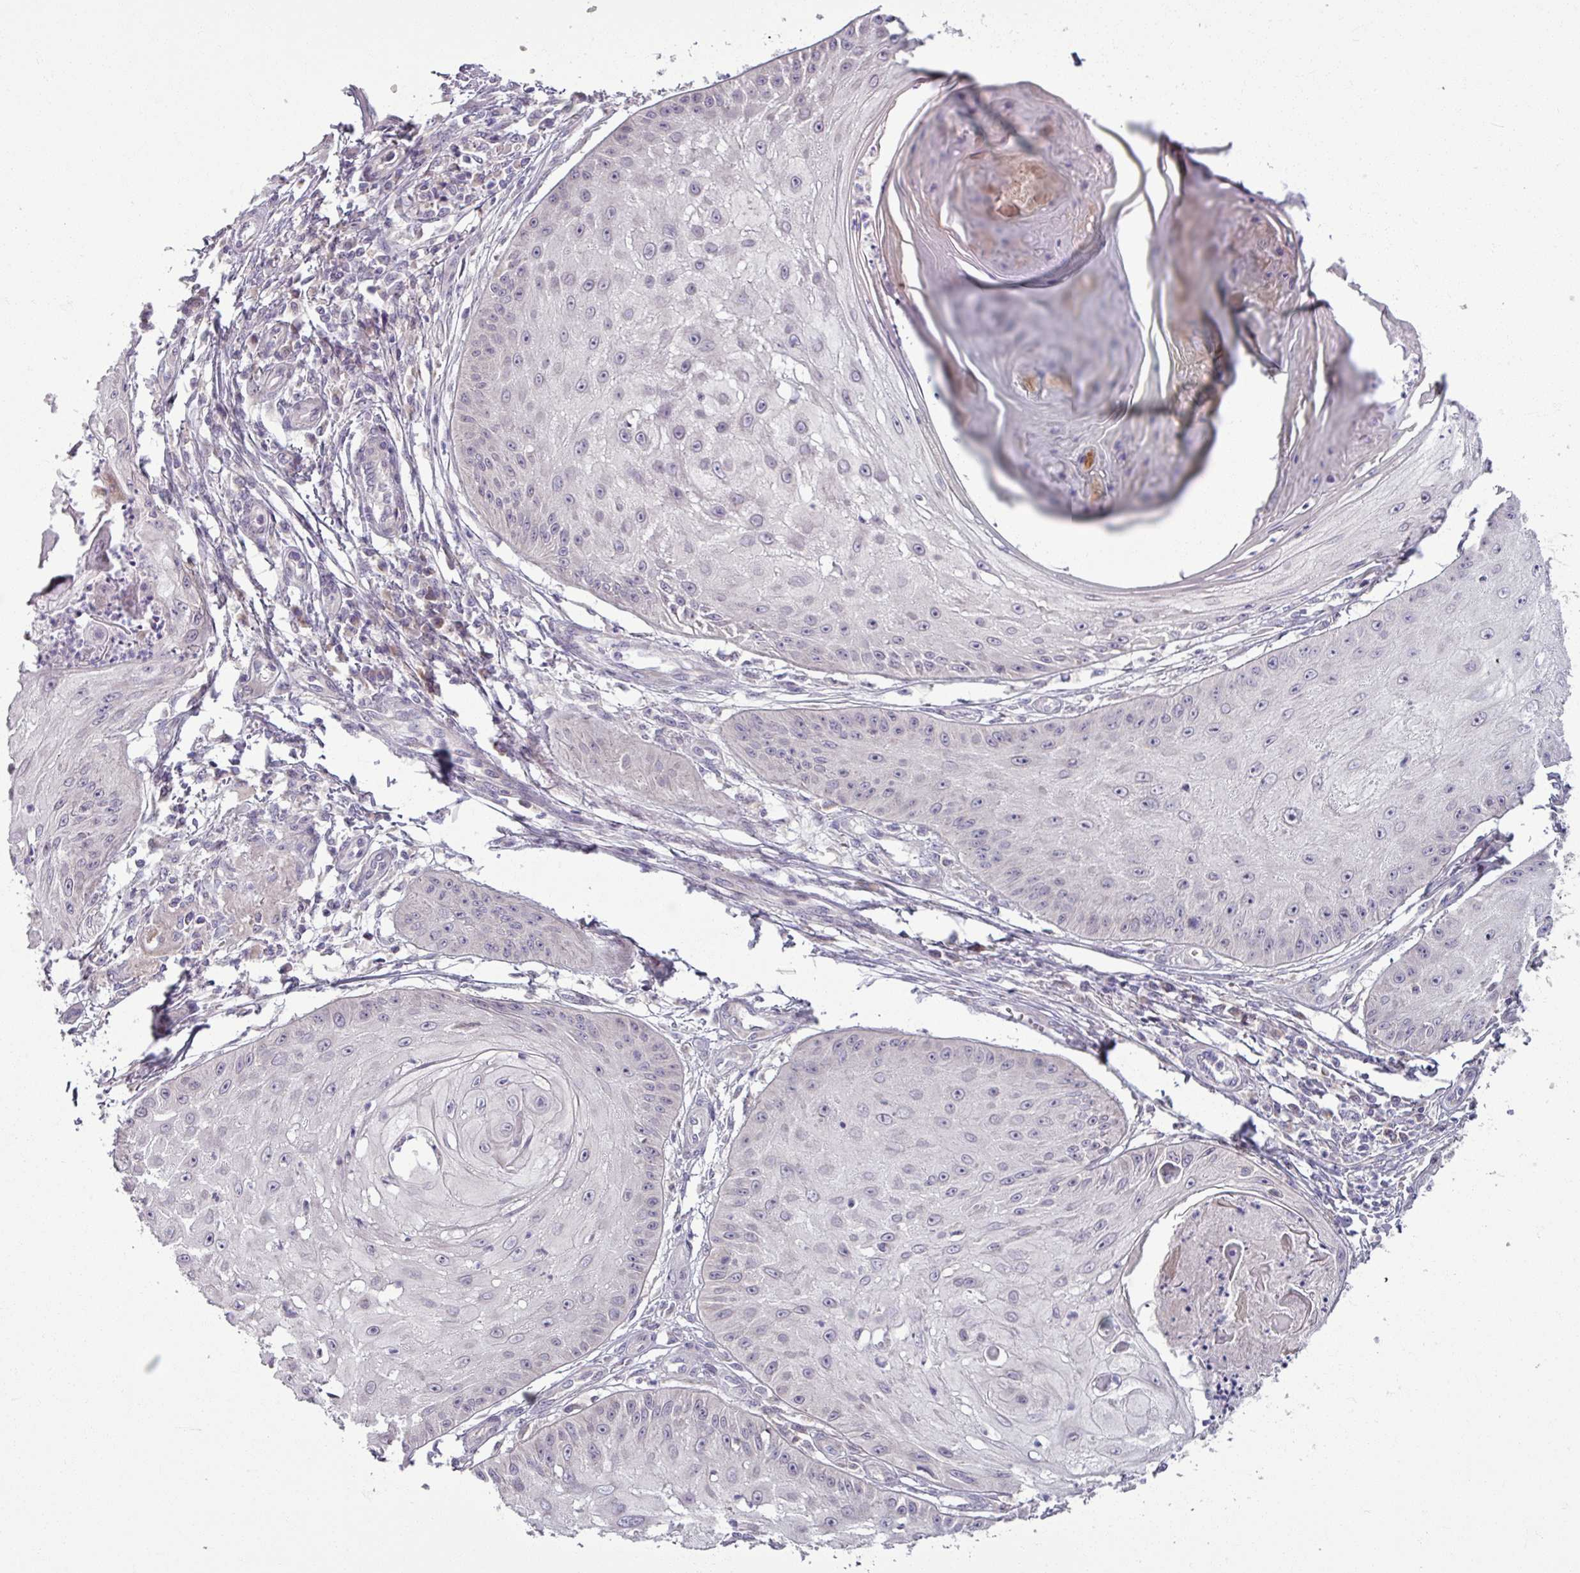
{"staining": {"intensity": "negative", "quantity": "none", "location": "none"}, "tissue": "skin cancer", "cell_type": "Tumor cells", "image_type": "cancer", "snomed": [{"axis": "morphology", "description": "Squamous cell carcinoma, NOS"}, {"axis": "topography", "description": "Skin"}], "caption": "The micrograph reveals no significant staining in tumor cells of skin cancer (squamous cell carcinoma).", "gene": "OGFOD3", "patient": {"sex": "male", "age": 70}}